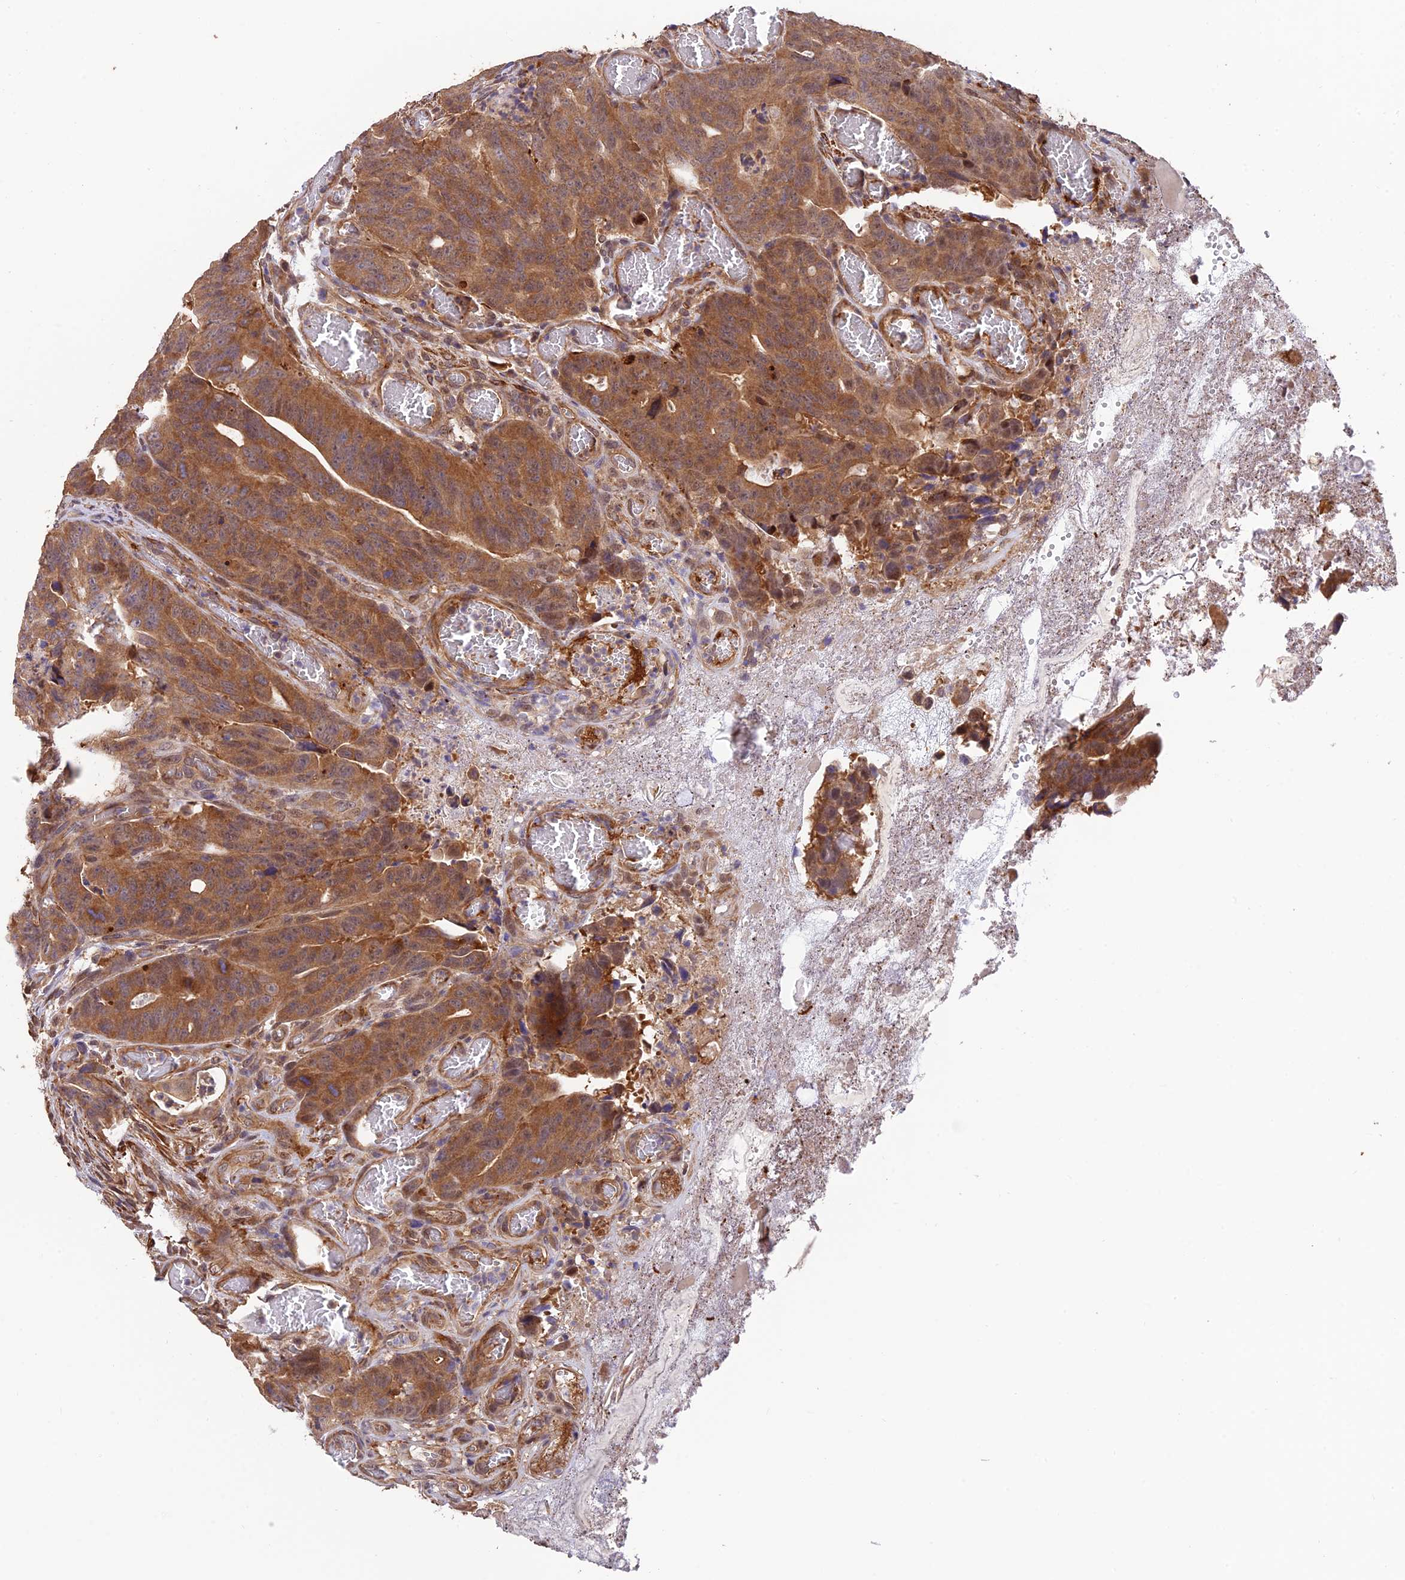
{"staining": {"intensity": "moderate", "quantity": ">75%", "location": "cytoplasmic/membranous"}, "tissue": "colorectal cancer", "cell_type": "Tumor cells", "image_type": "cancer", "snomed": [{"axis": "morphology", "description": "Adenocarcinoma, NOS"}, {"axis": "topography", "description": "Colon"}], "caption": "The image demonstrates a brown stain indicating the presence of a protein in the cytoplasmic/membranous of tumor cells in colorectal cancer. (Brightfield microscopy of DAB IHC at high magnification).", "gene": "PSMB3", "patient": {"sex": "female", "age": 82}}